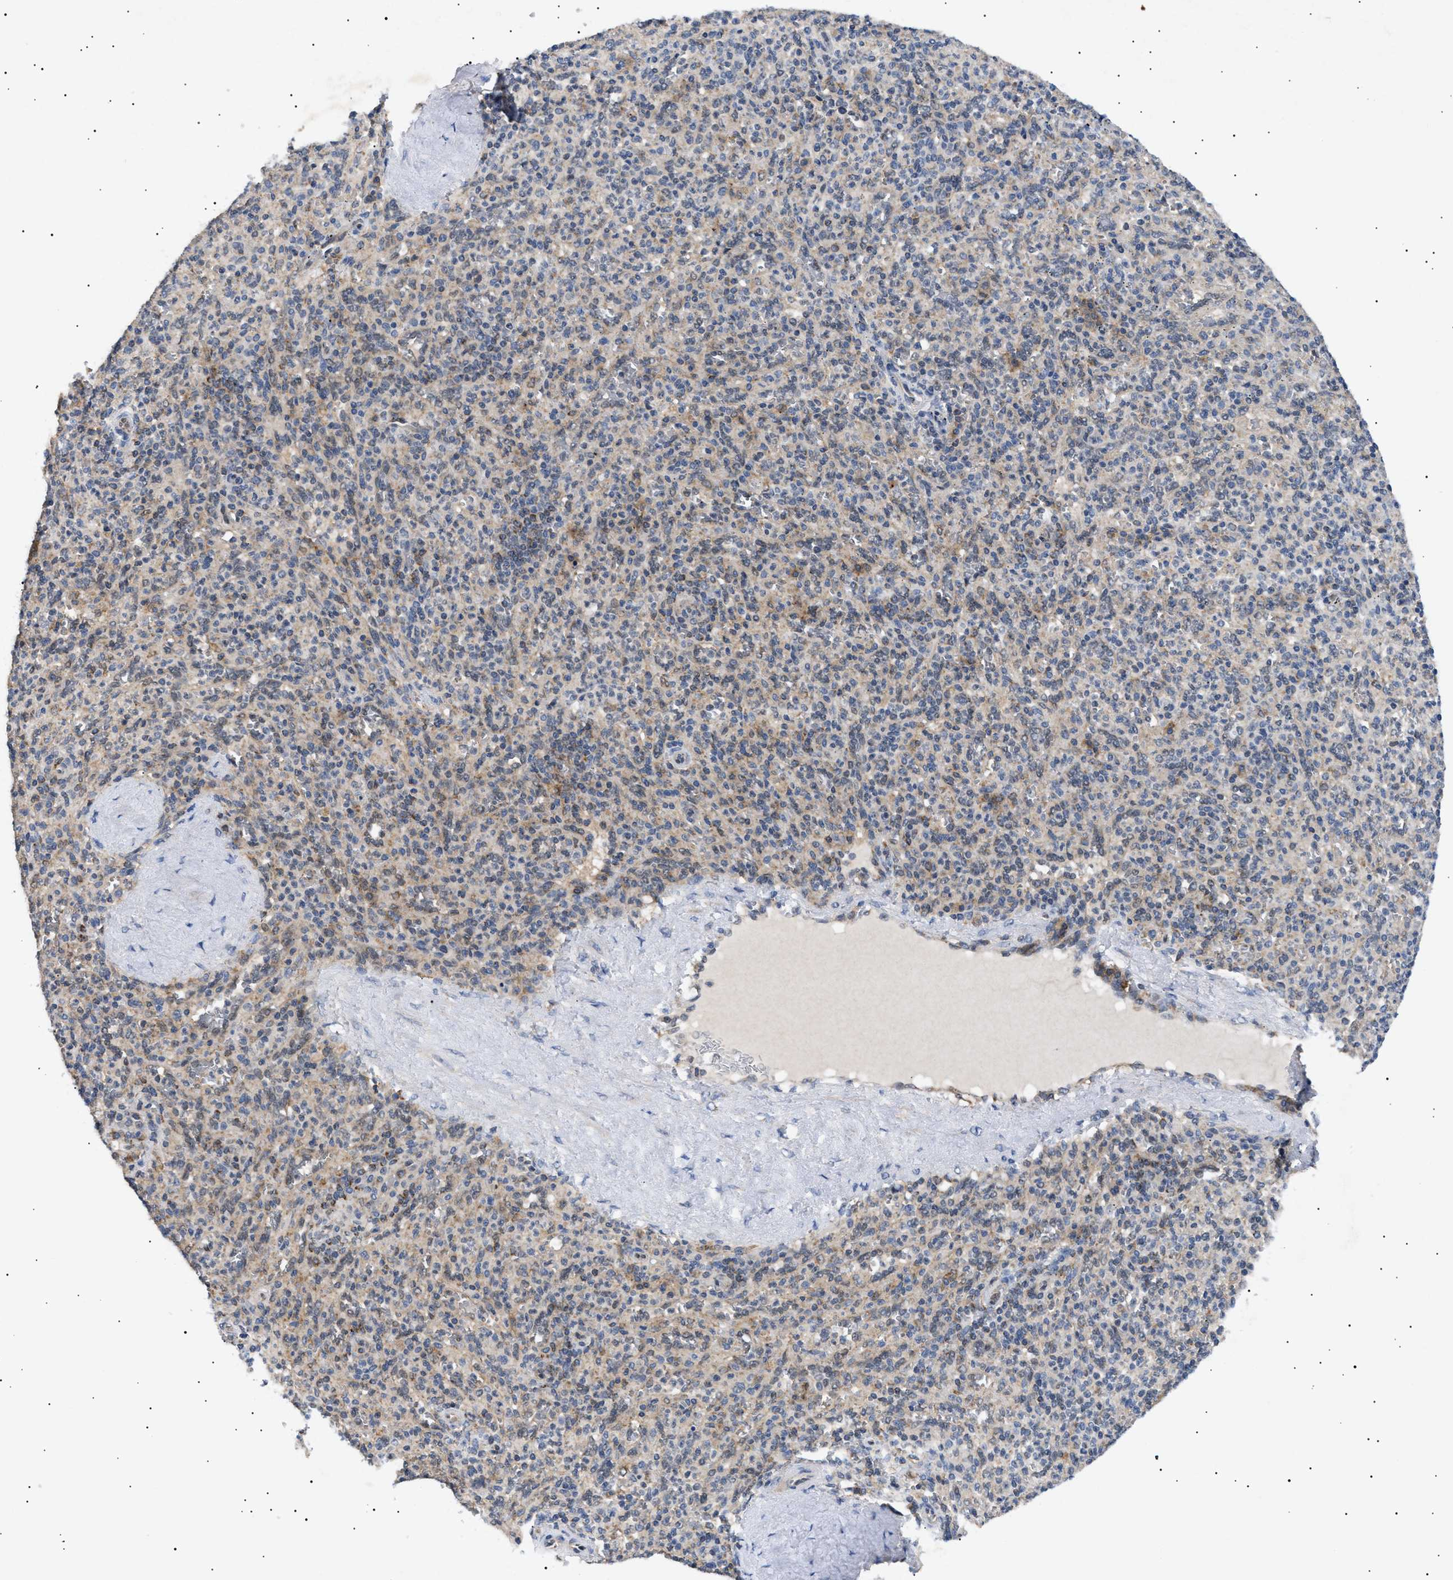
{"staining": {"intensity": "weak", "quantity": "25%-75%", "location": "cytoplasmic/membranous"}, "tissue": "spleen", "cell_type": "Cells in red pulp", "image_type": "normal", "snomed": [{"axis": "morphology", "description": "Normal tissue, NOS"}, {"axis": "topography", "description": "Spleen"}], "caption": "A histopathology image of spleen stained for a protein shows weak cytoplasmic/membranous brown staining in cells in red pulp. Immunohistochemistry (ihc) stains the protein in brown and the nuclei are stained blue.", "gene": "SIRT5", "patient": {"sex": "male", "age": 36}}